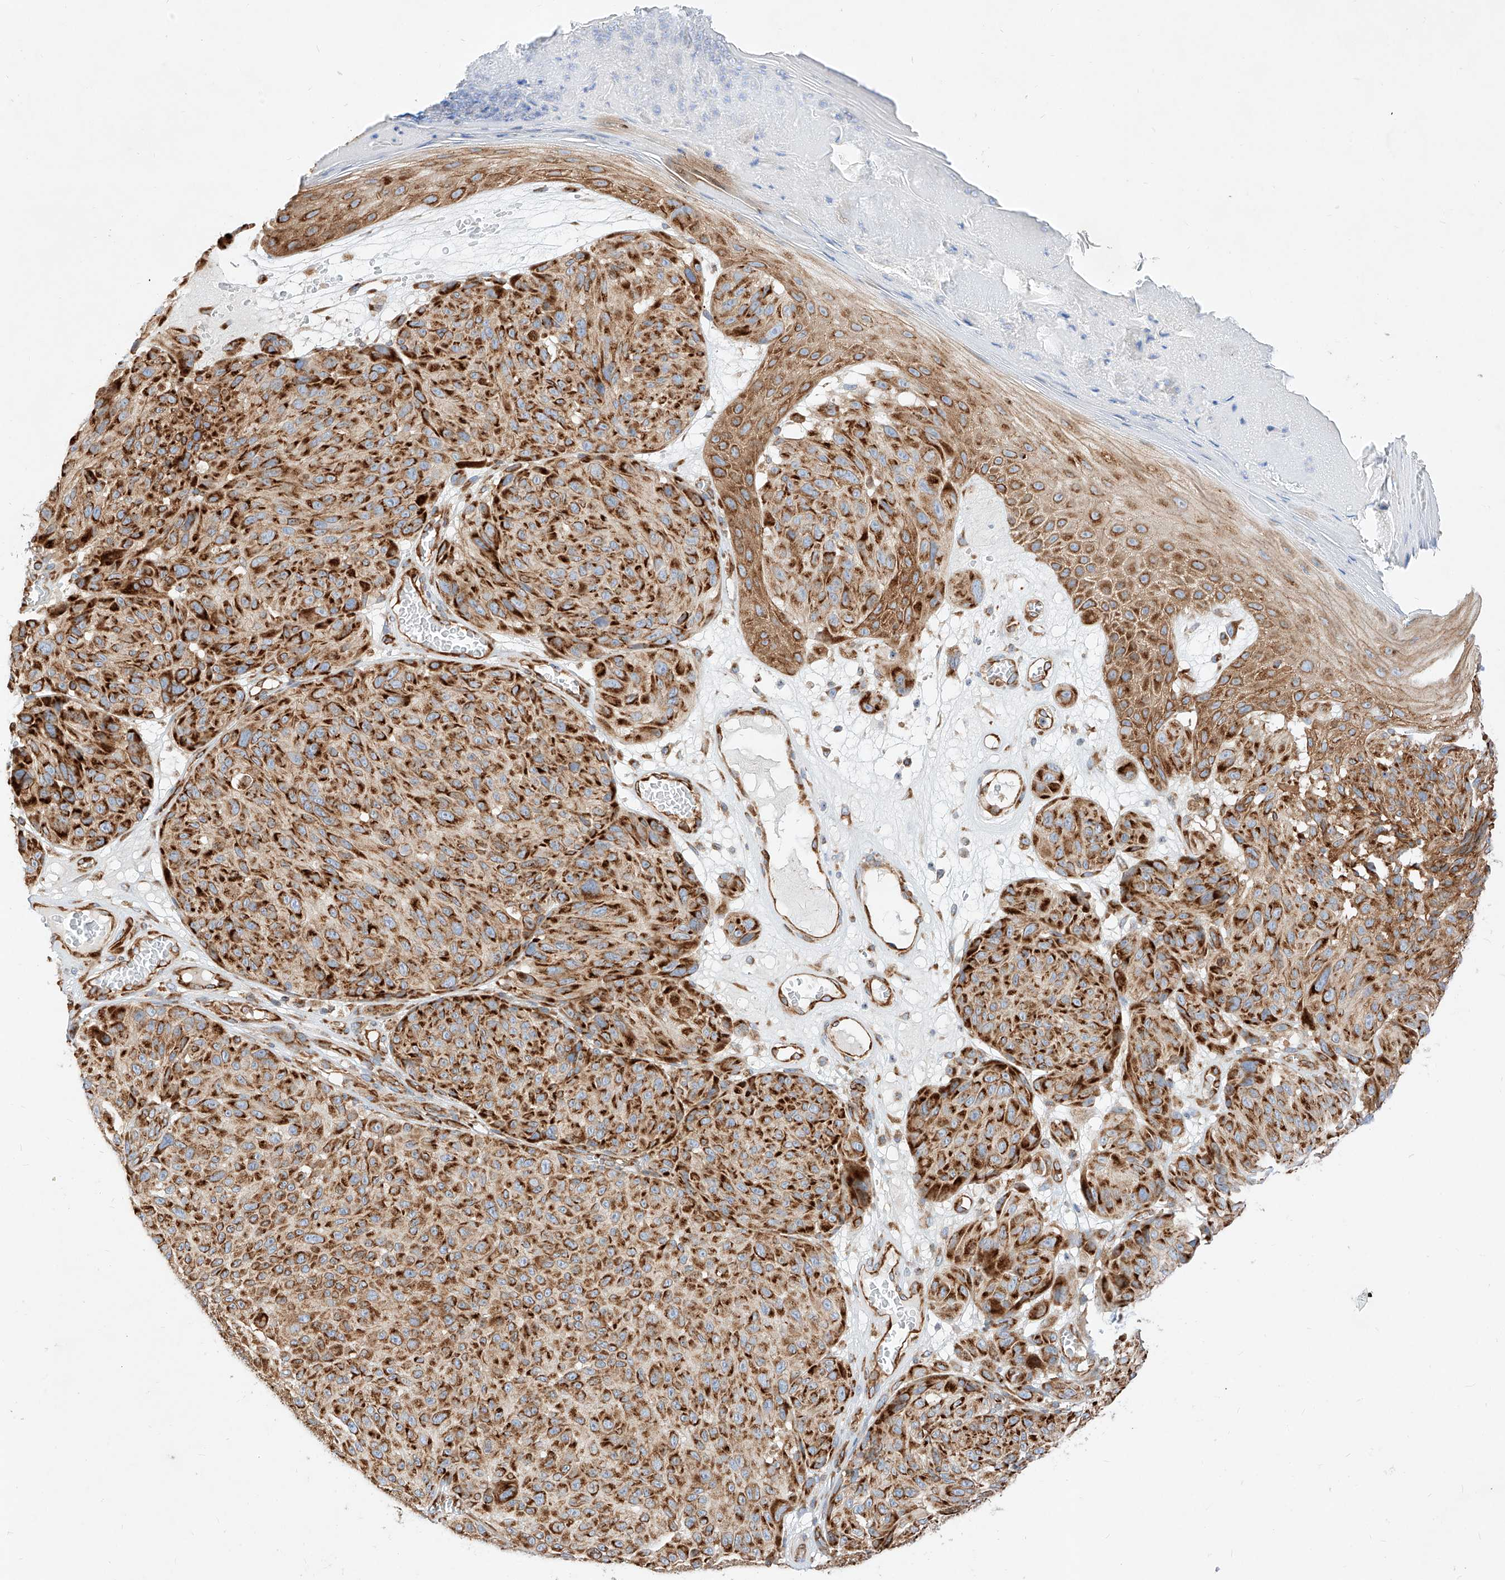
{"staining": {"intensity": "strong", "quantity": ">75%", "location": "cytoplasmic/membranous"}, "tissue": "melanoma", "cell_type": "Tumor cells", "image_type": "cancer", "snomed": [{"axis": "morphology", "description": "Malignant melanoma, NOS"}, {"axis": "topography", "description": "Skin"}], "caption": "Immunohistochemistry (DAB (3,3'-diaminobenzidine)) staining of malignant melanoma reveals strong cytoplasmic/membranous protein staining in about >75% of tumor cells. The protein of interest is shown in brown color, while the nuclei are stained blue.", "gene": "CSGALNACT2", "patient": {"sex": "male", "age": 83}}